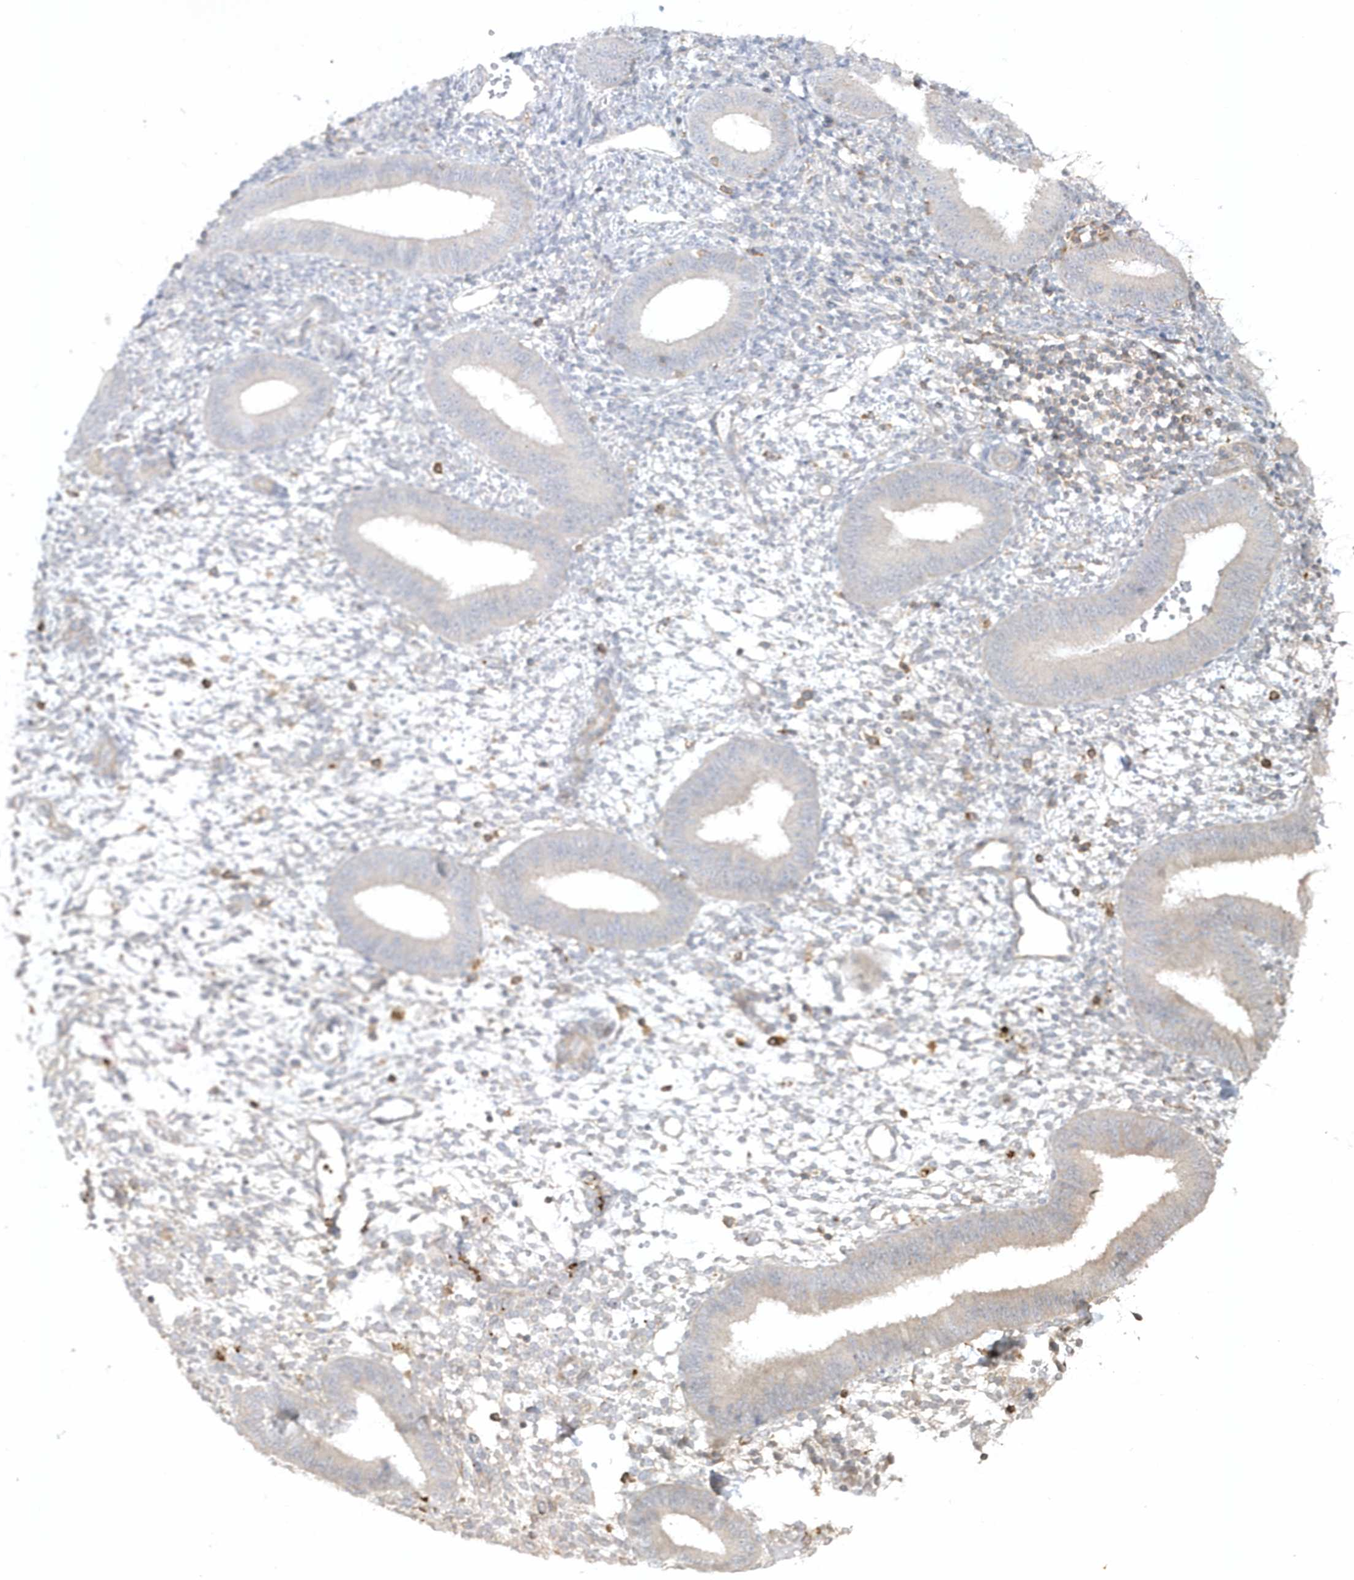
{"staining": {"intensity": "negative", "quantity": "none", "location": "none"}, "tissue": "endometrium", "cell_type": "Cells in endometrial stroma", "image_type": "normal", "snomed": [{"axis": "morphology", "description": "Normal tissue, NOS"}, {"axis": "topography", "description": "Uterus"}, {"axis": "topography", "description": "Endometrium"}], "caption": "Immunohistochemistry (IHC) histopathology image of benign endometrium: human endometrium stained with DAB displays no significant protein staining in cells in endometrial stroma. (Stains: DAB immunohistochemistry with hematoxylin counter stain, Microscopy: brightfield microscopy at high magnification).", "gene": "BSN", "patient": {"sex": "female", "age": 48}}